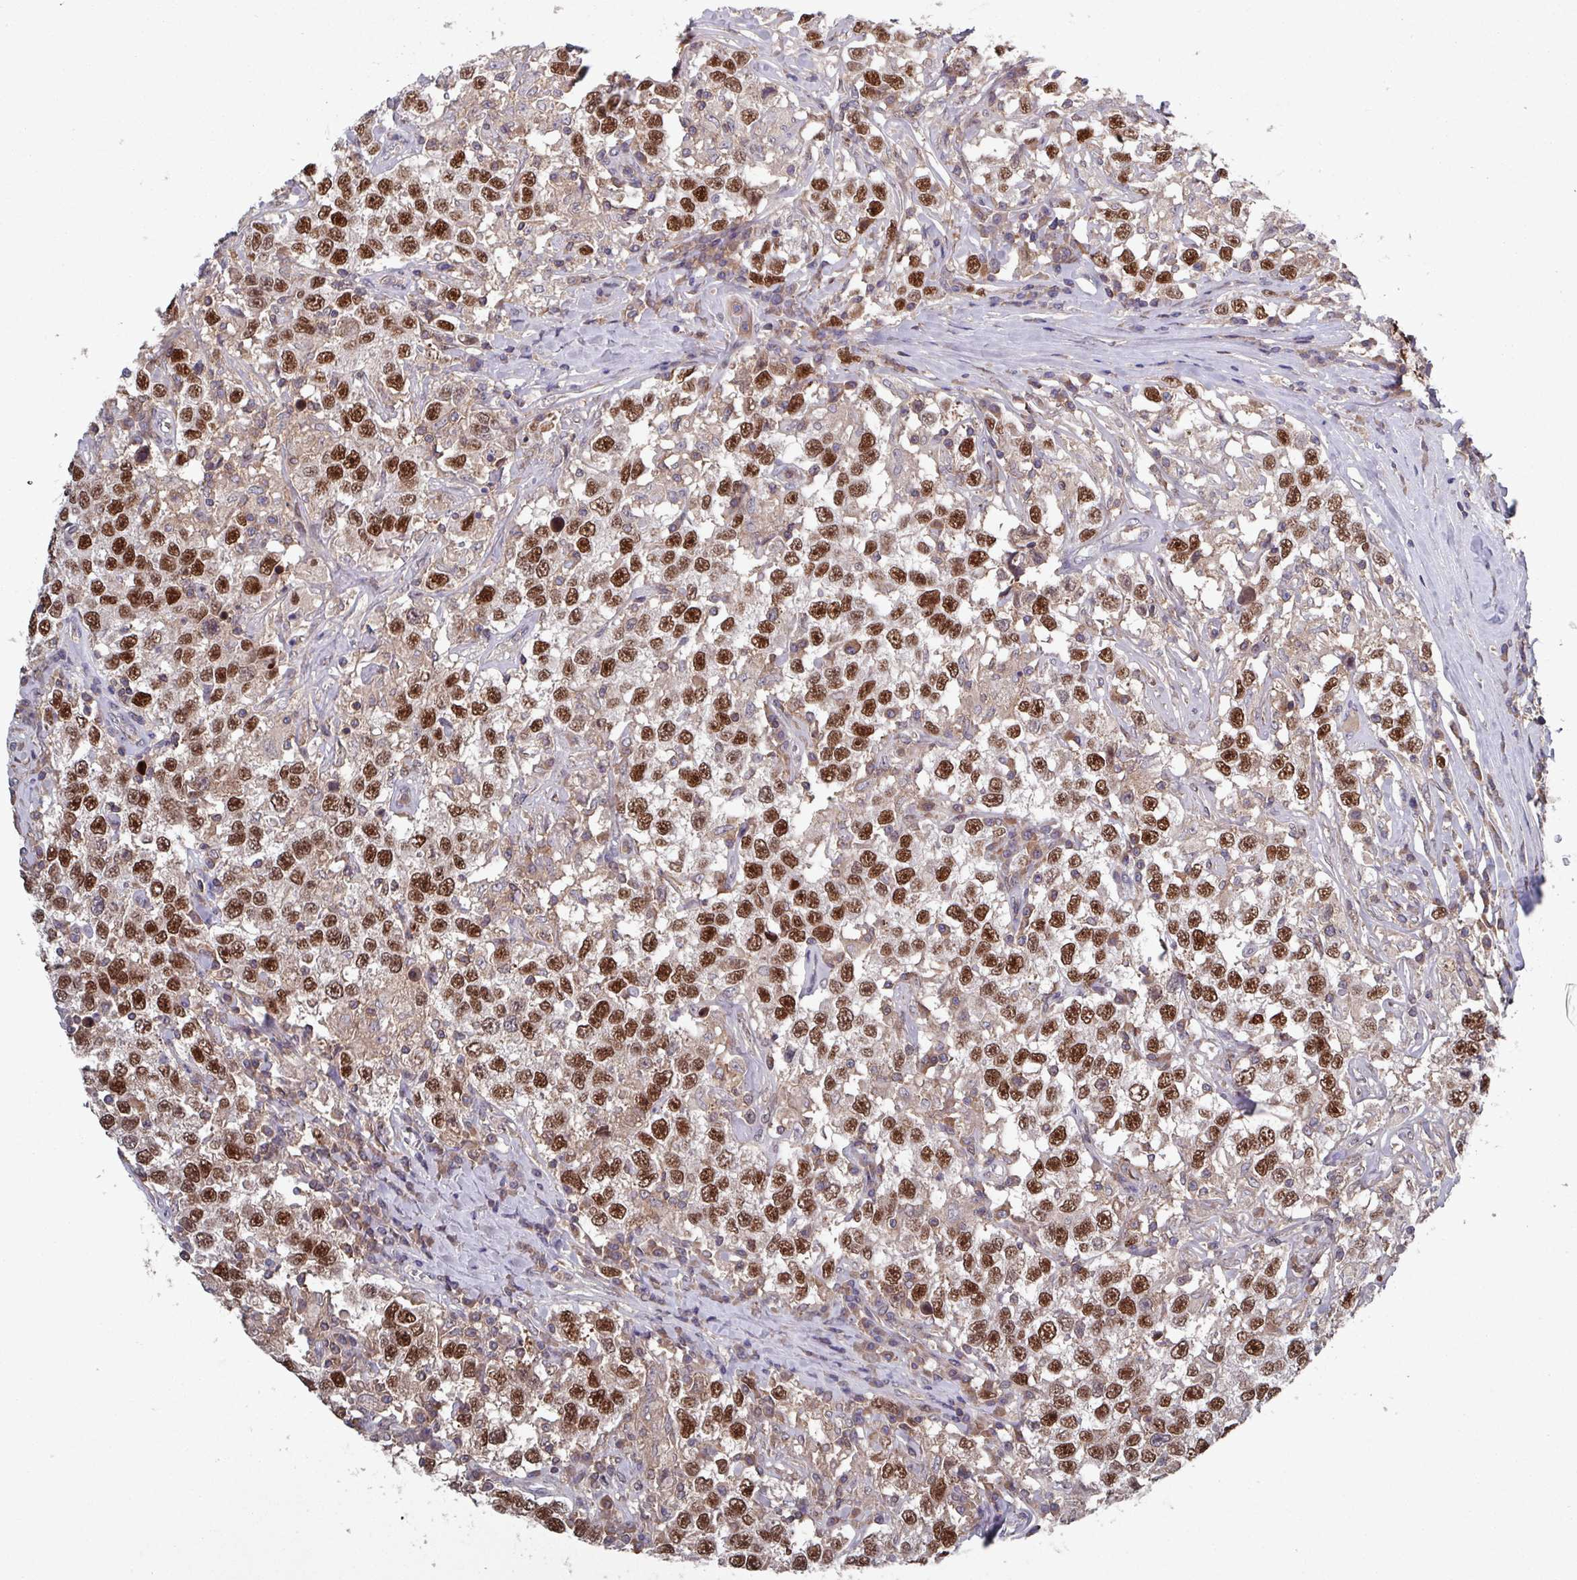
{"staining": {"intensity": "strong", "quantity": ">75%", "location": "nuclear"}, "tissue": "testis cancer", "cell_type": "Tumor cells", "image_type": "cancer", "snomed": [{"axis": "morphology", "description": "Seminoma, NOS"}, {"axis": "topography", "description": "Testis"}], "caption": "Tumor cells display high levels of strong nuclear staining in about >75% of cells in human testis cancer (seminoma).", "gene": "PRRX1", "patient": {"sex": "male", "age": 41}}